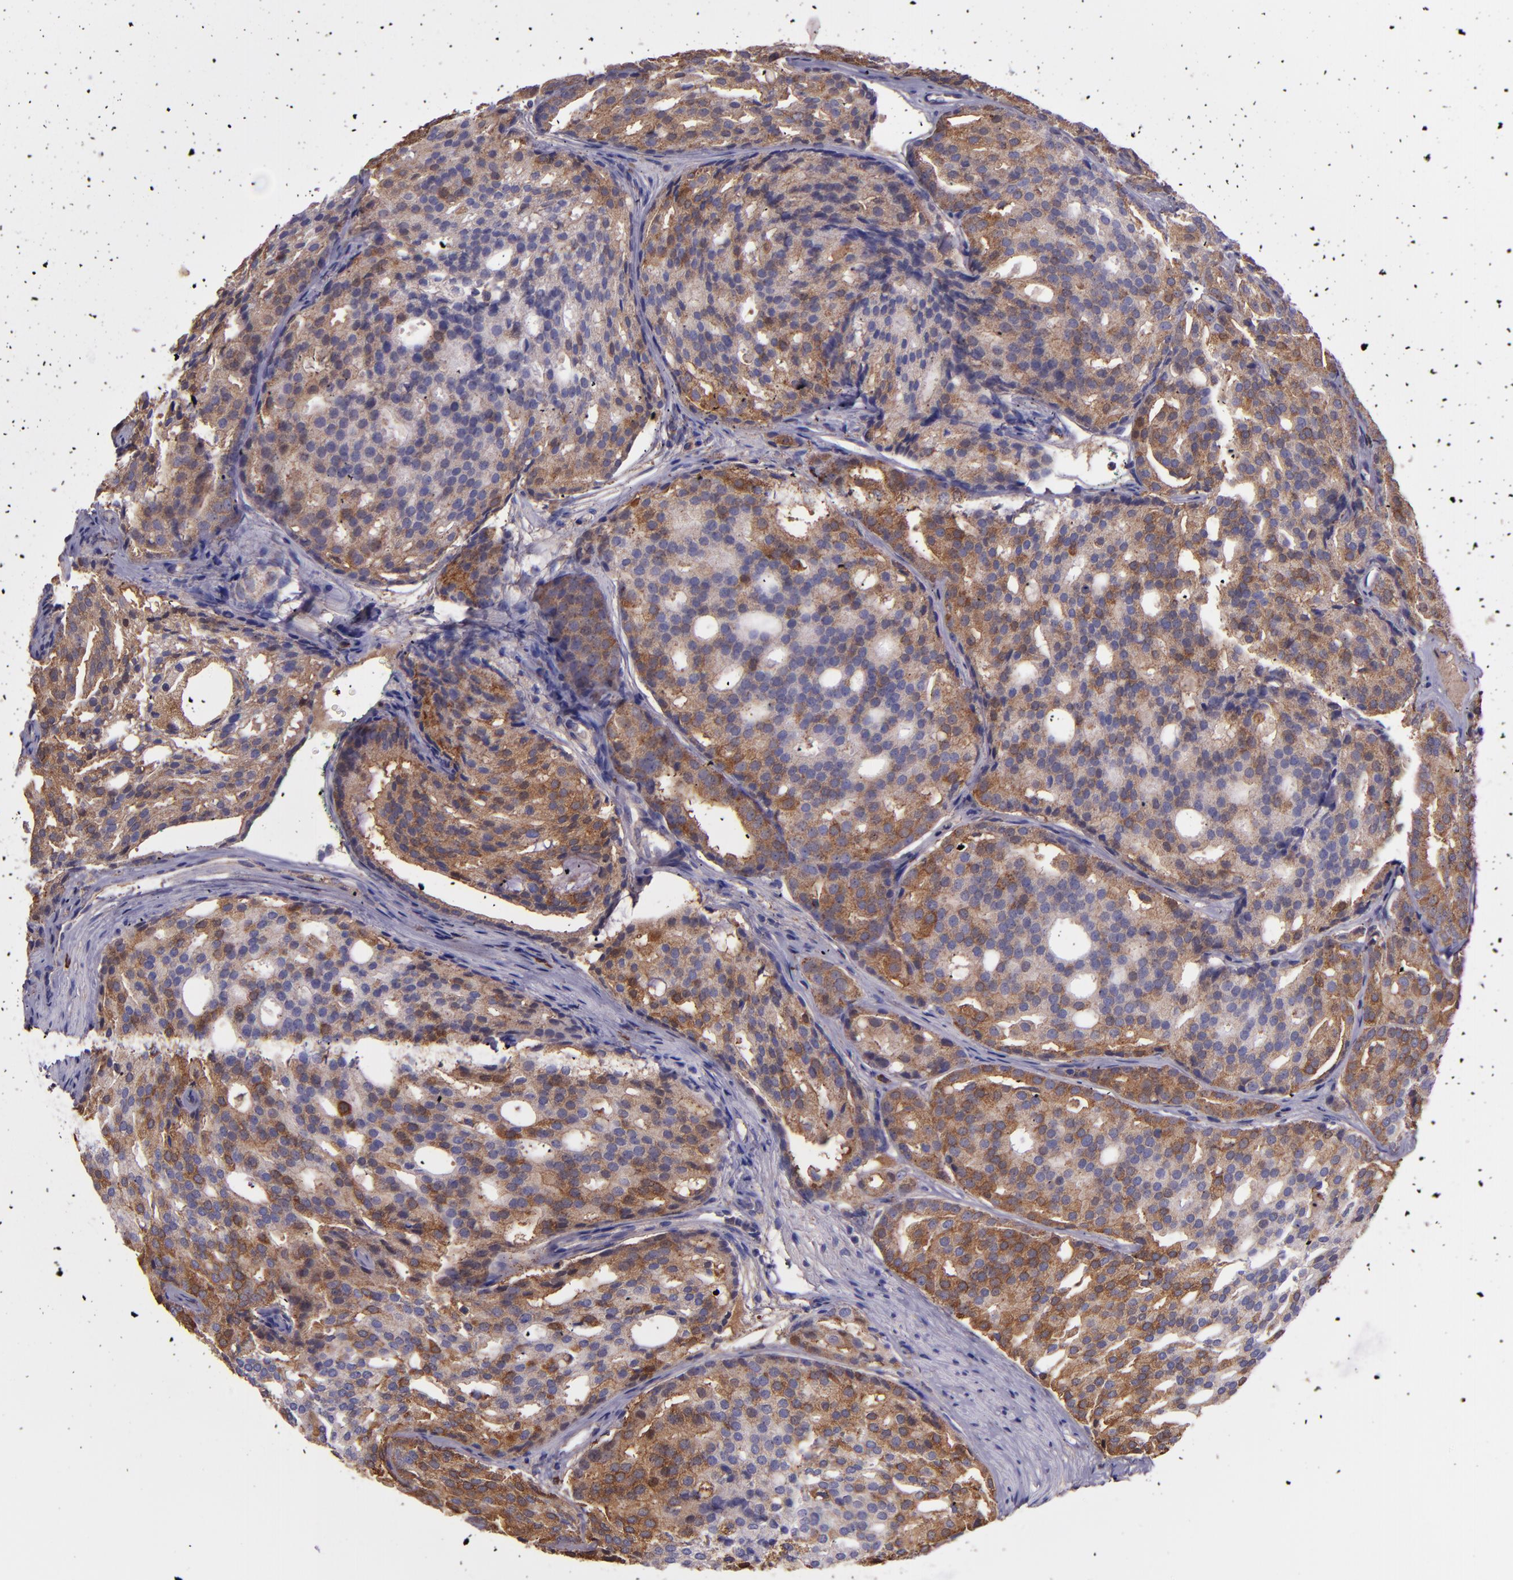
{"staining": {"intensity": "moderate", "quantity": "25%-75%", "location": "cytoplasmic/membranous"}, "tissue": "prostate cancer", "cell_type": "Tumor cells", "image_type": "cancer", "snomed": [{"axis": "morphology", "description": "Adenocarcinoma, High grade"}, {"axis": "topography", "description": "Prostate"}], "caption": "Prostate high-grade adenocarcinoma tissue reveals moderate cytoplasmic/membranous staining in about 25%-75% of tumor cells, visualized by immunohistochemistry.", "gene": "WASHC1", "patient": {"sex": "male", "age": 64}}